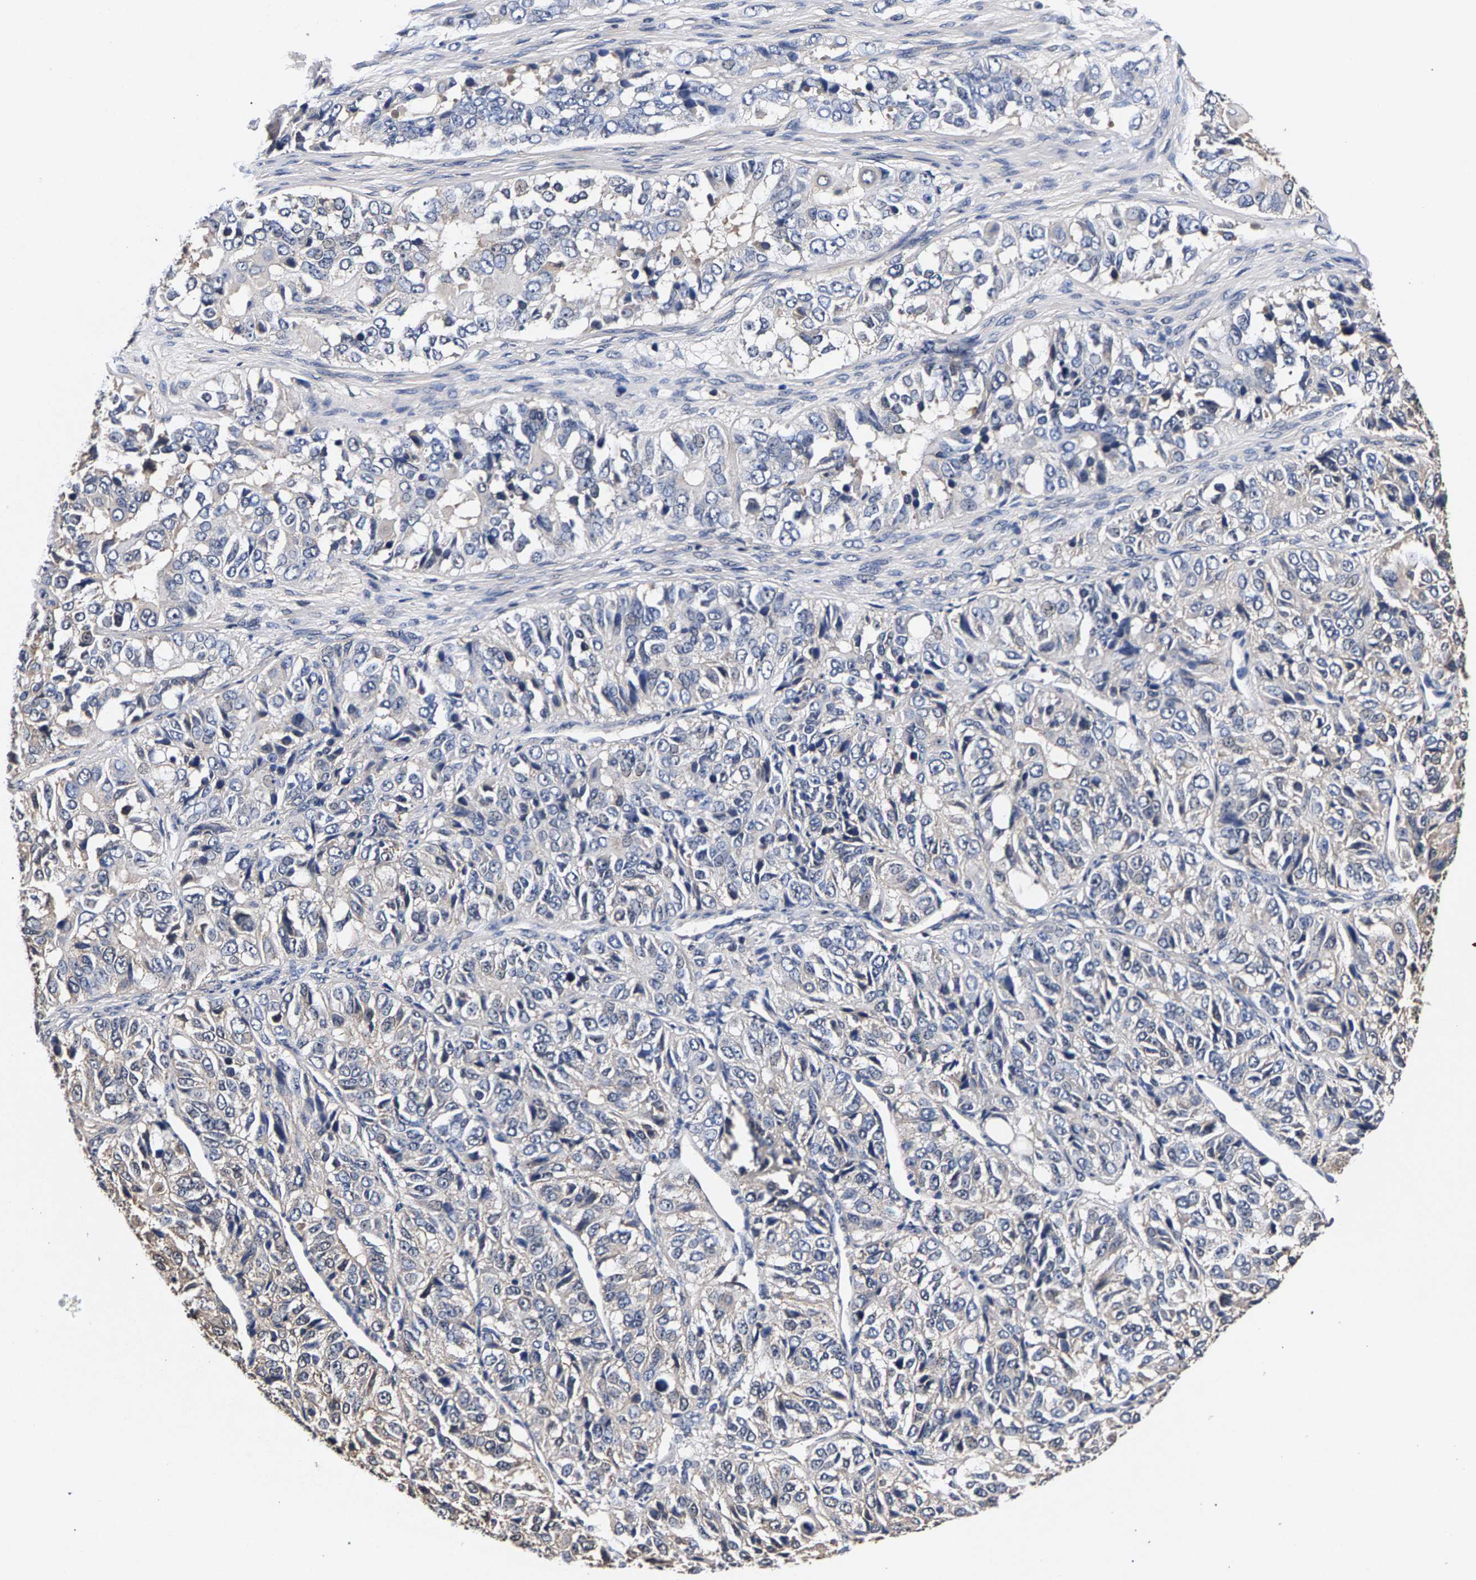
{"staining": {"intensity": "negative", "quantity": "none", "location": "none"}, "tissue": "ovarian cancer", "cell_type": "Tumor cells", "image_type": "cancer", "snomed": [{"axis": "morphology", "description": "Carcinoma, endometroid"}, {"axis": "topography", "description": "Ovary"}], "caption": "The image demonstrates no staining of tumor cells in ovarian endometroid carcinoma.", "gene": "MARCHF7", "patient": {"sex": "female", "age": 51}}